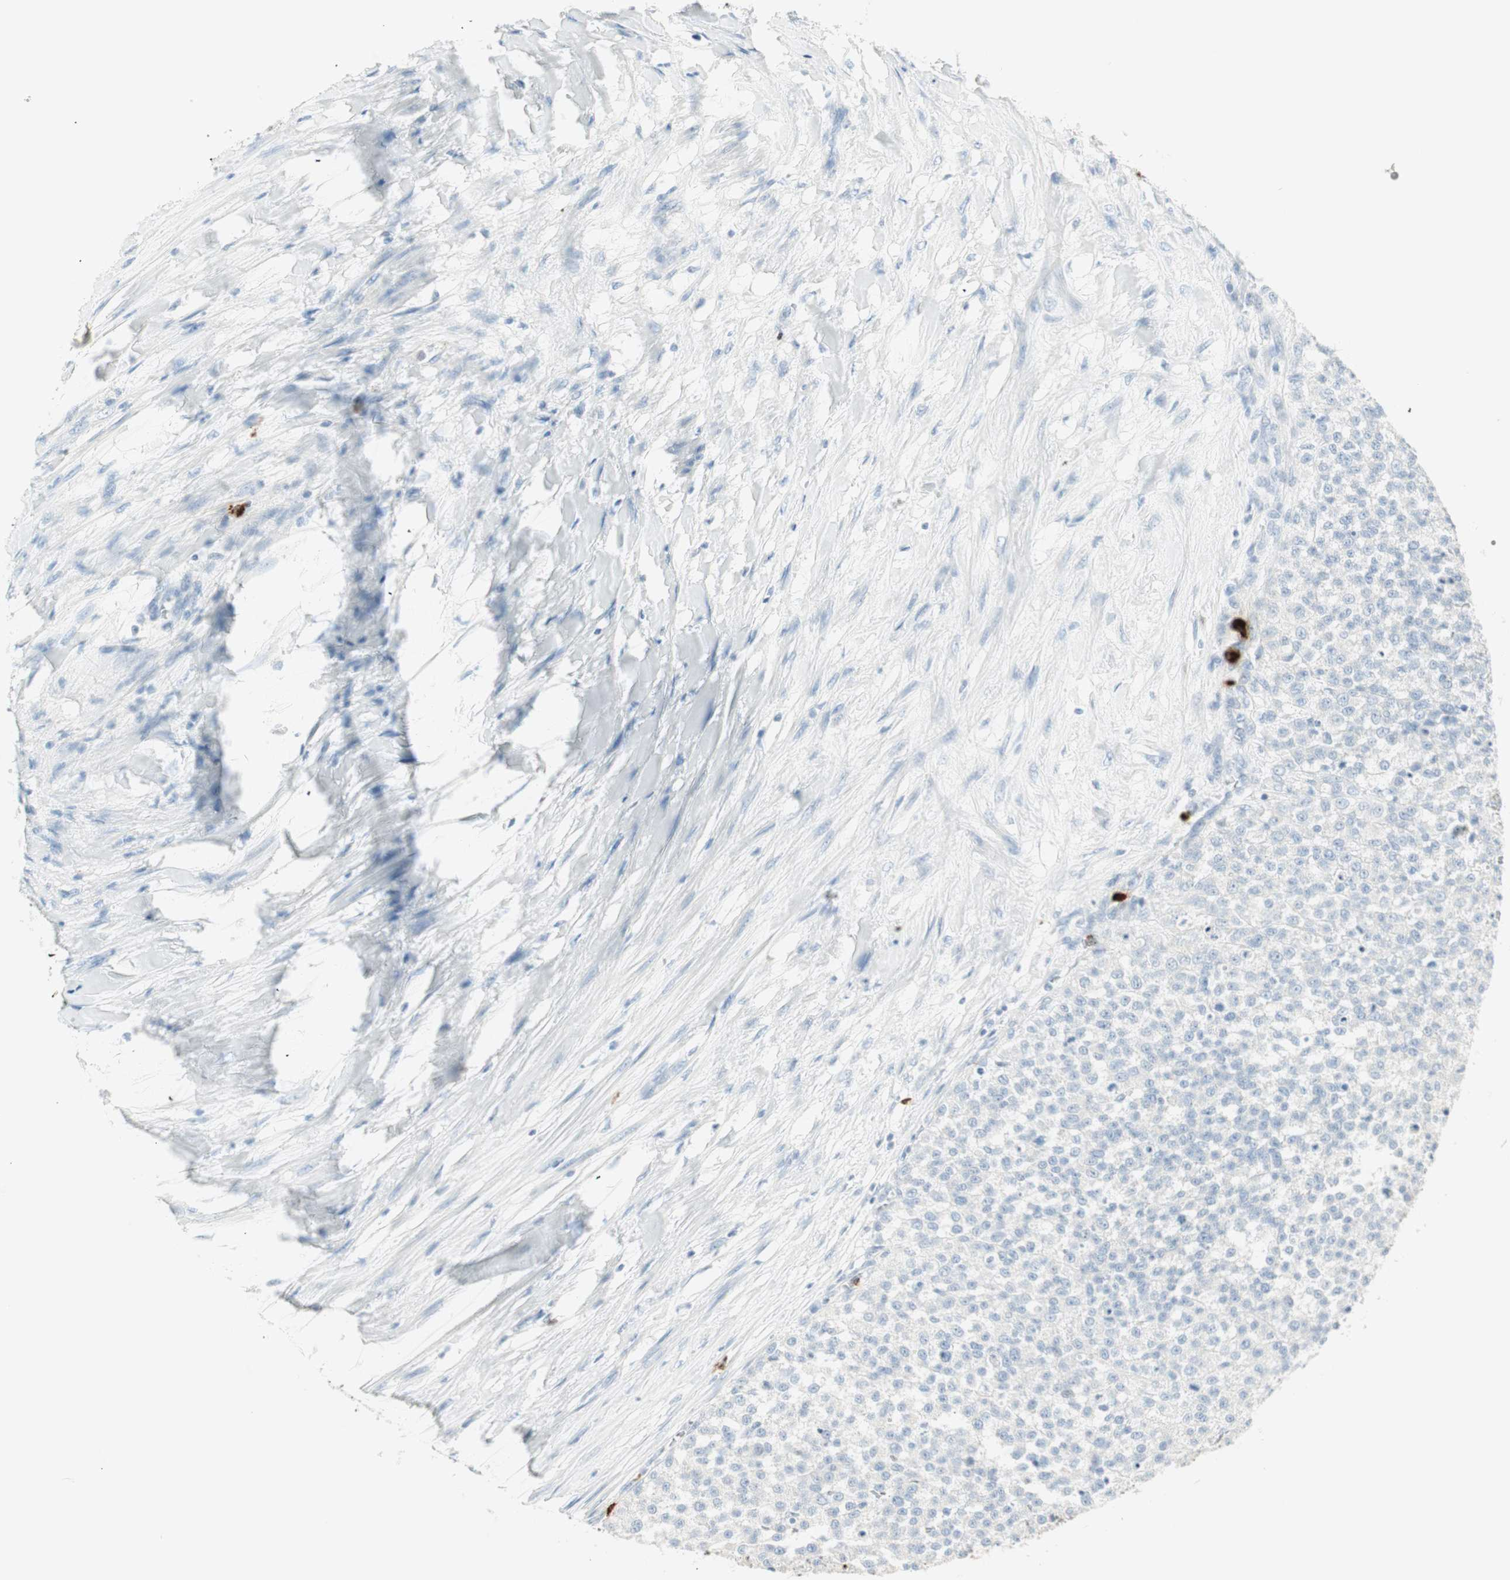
{"staining": {"intensity": "negative", "quantity": "none", "location": "none"}, "tissue": "testis cancer", "cell_type": "Tumor cells", "image_type": "cancer", "snomed": [{"axis": "morphology", "description": "Seminoma, NOS"}, {"axis": "topography", "description": "Testis"}], "caption": "A high-resolution histopathology image shows immunohistochemistry staining of testis cancer (seminoma), which reveals no significant positivity in tumor cells. (Immunohistochemistry (ihc), brightfield microscopy, high magnification).", "gene": "PRTN3", "patient": {"sex": "male", "age": 59}}